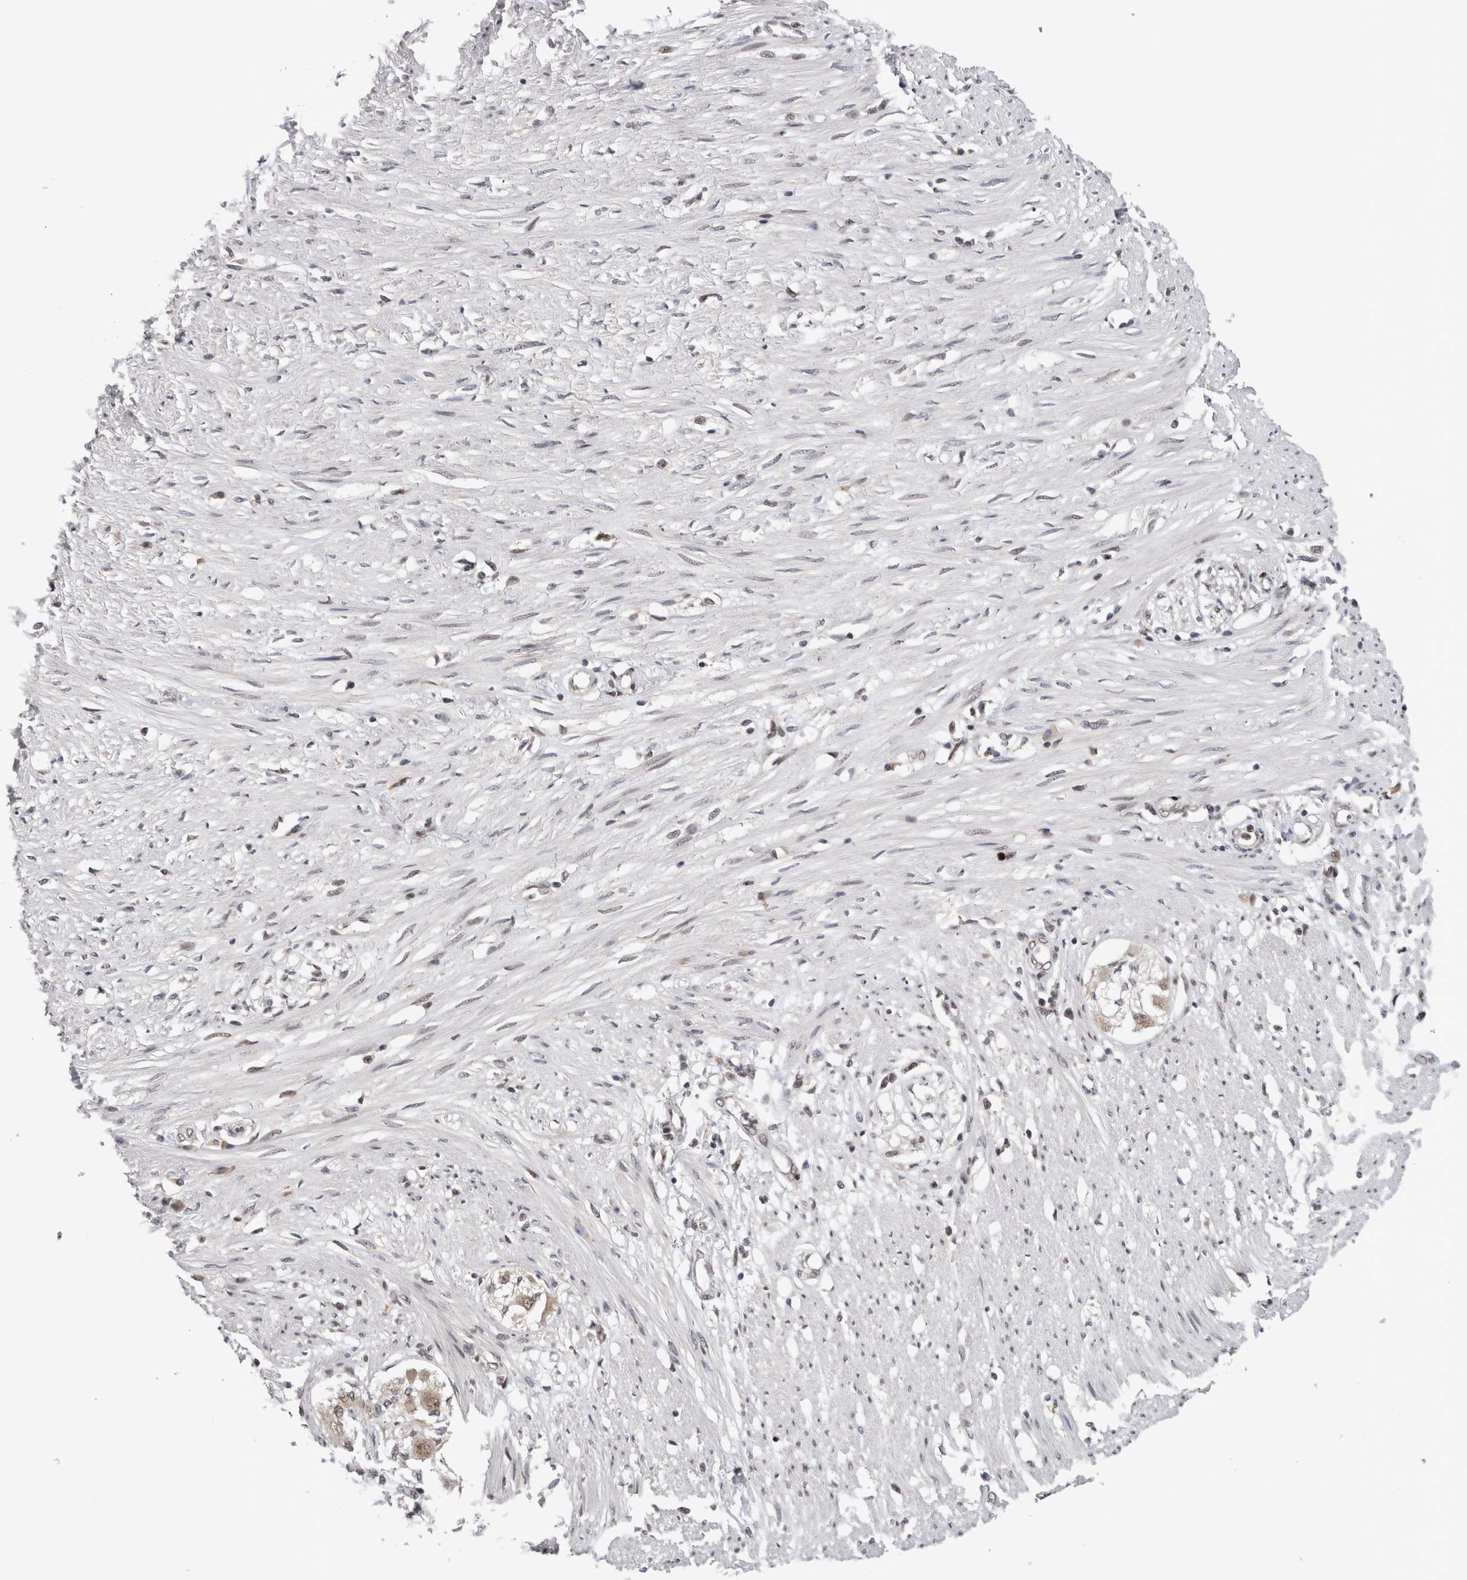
{"staining": {"intensity": "moderate", "quantity": "25%-75%", "location": "nuclear"}, "tissue": "soft tissue", "cell_type": "Fibroblasts", "image_type": "normal", "snomed": [{"axis": "morphology", "description": "Normal tissue, NOS"}, {"axis": "morphology", "description": "Adenocarcinoma, NOS"}, {"axis": "topography", "description": "Colon"}, {"axis": "topography", "description": "Peripheral nerve tissue"}], "caption": "This is a histology image of immunohistochemistry staining of unremarkable soft tissue, which shows moderate expression in the nuclear of fibroblasts.", "gene": "ZNF521", "patient": {"sex": "male", "age": 14}}